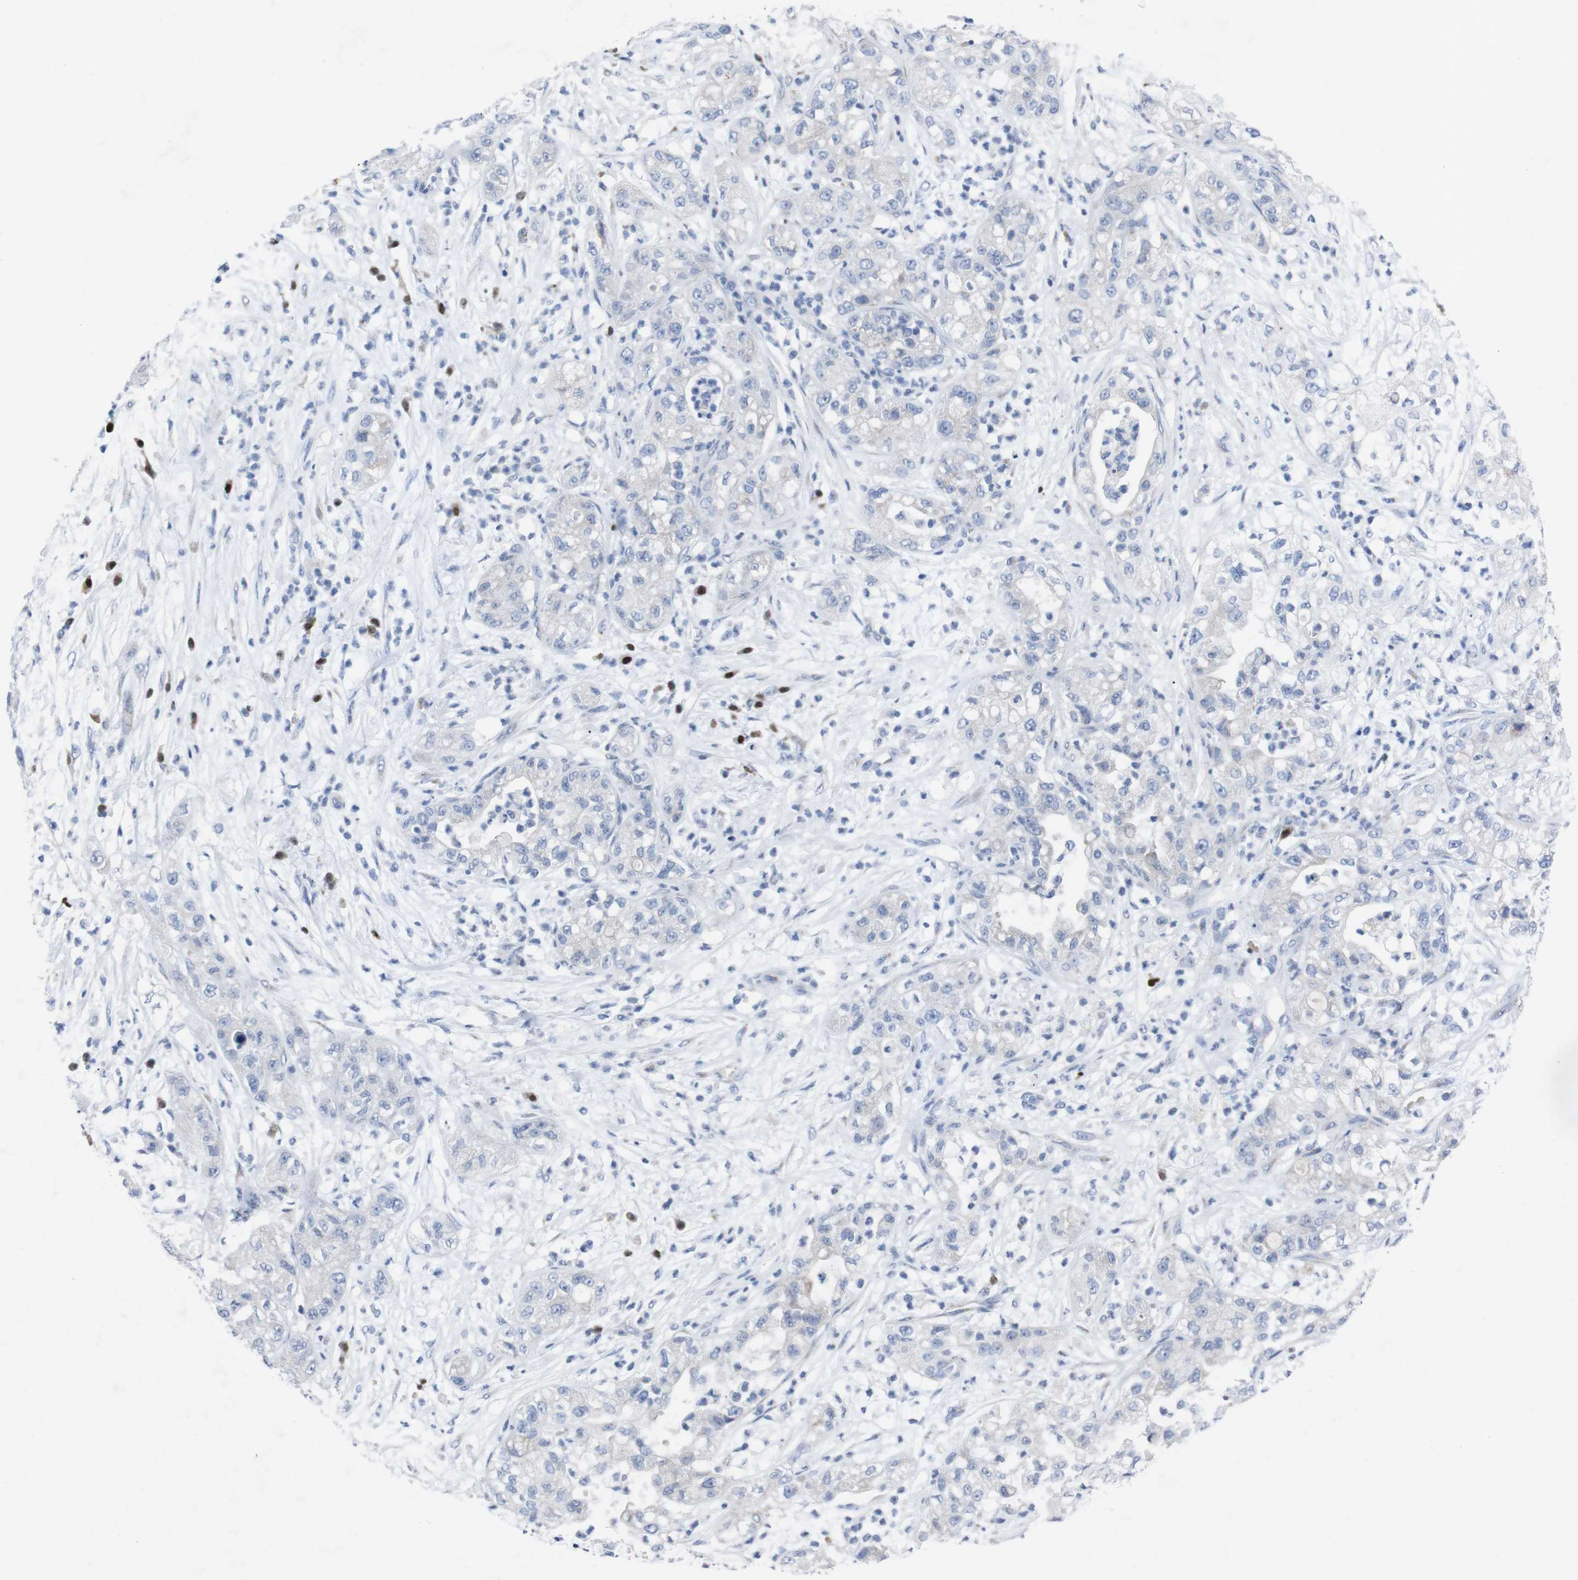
{"staining": {"intensity": "negative", "quantity": "none", "location": "none"}, "tissue": "pancreatic cancer", "cell_type": "Tumor cells", "image_type": "cancer", "snomed": [{"axis": "morphology", "description": "Adenocarcinoma, NOS"}, {"axis": "topography", "description": "Pancreas"}], "caption": "This is an IHC photomicrograph of pancreatic adenocarcinoma. There is no positivity in tumor cells.", "gene": "IRF4", "patient": {"sex": "female", "age": 78}}